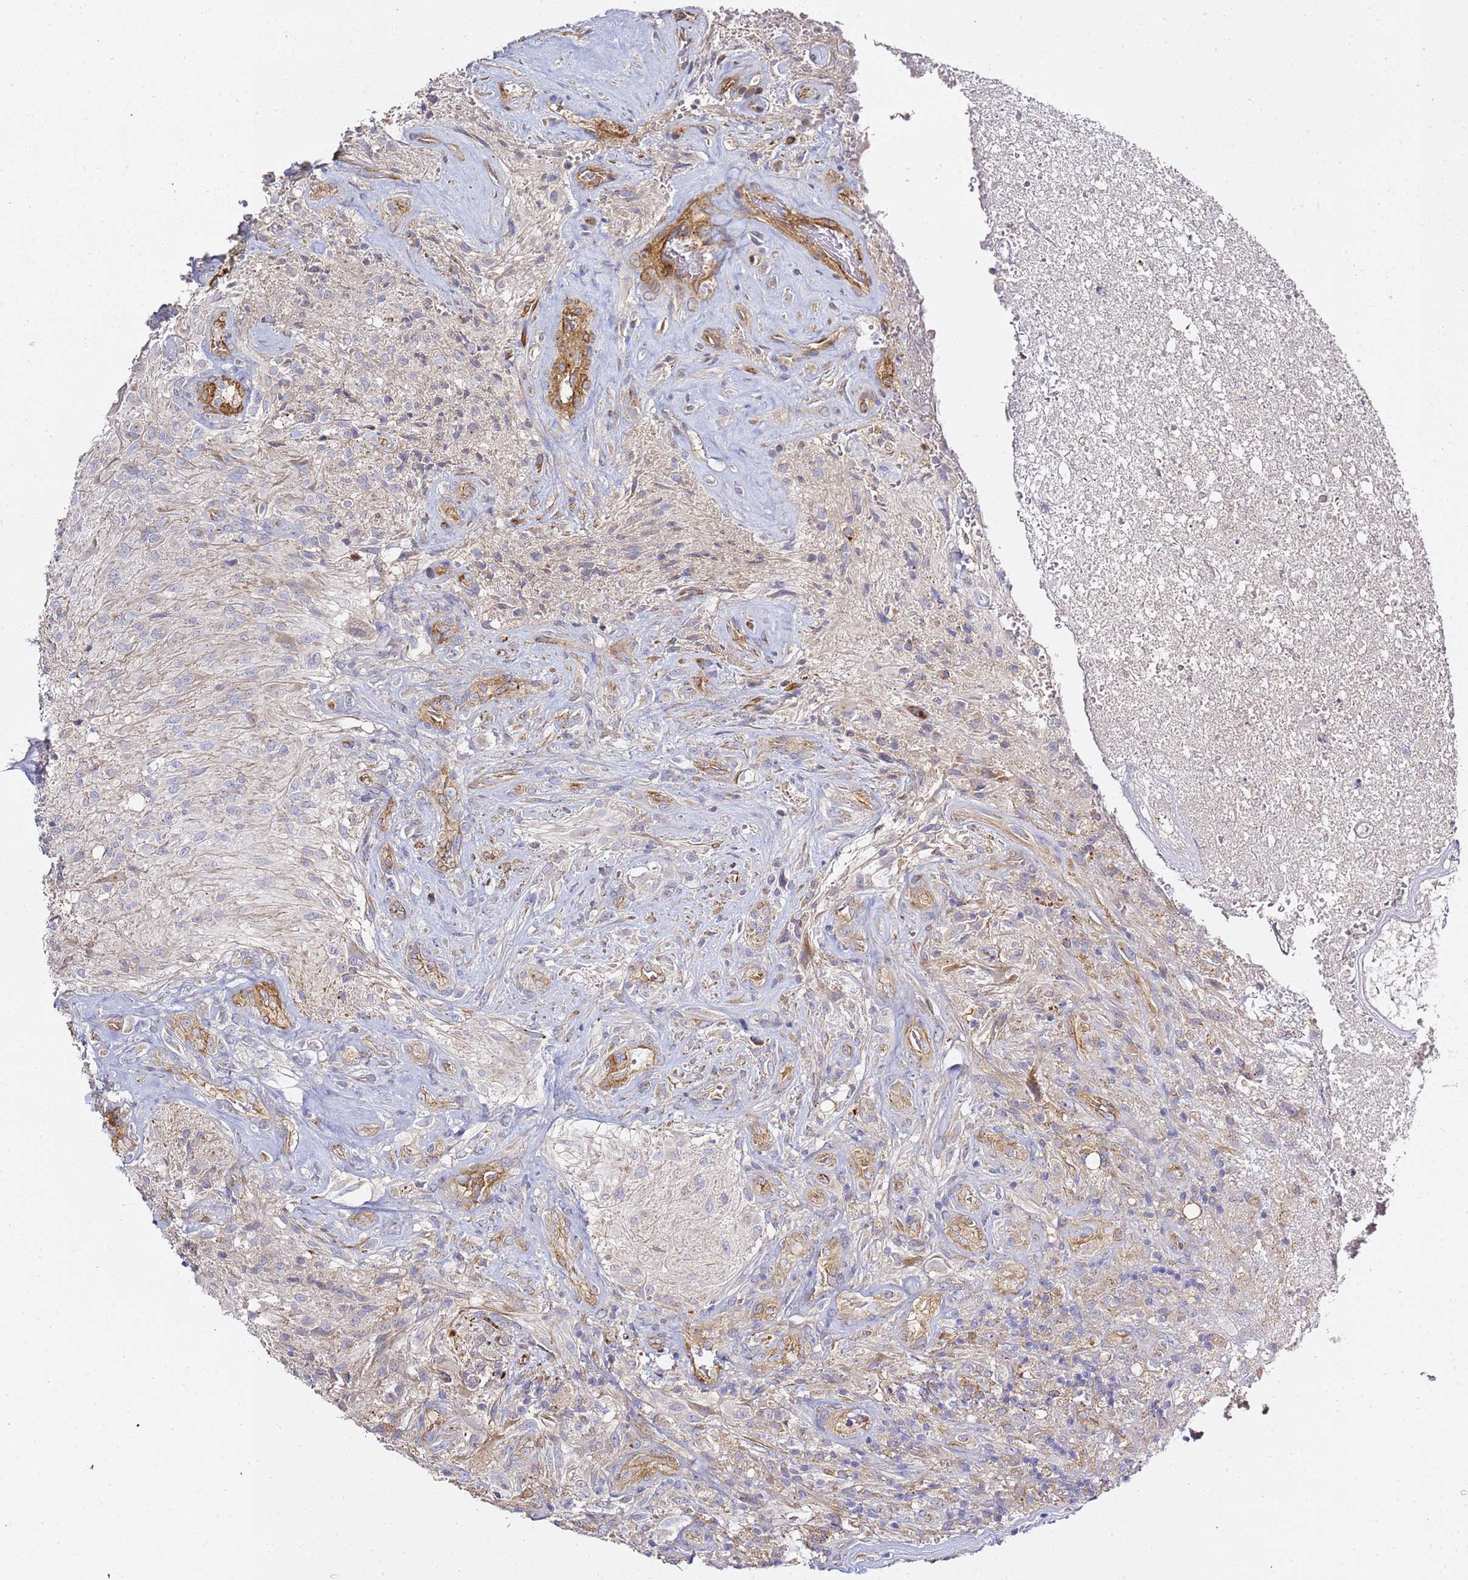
{"staining": {"intensity": "negative", "quantity": "none", "location": "none"}, "tissue": "glioma", "cell_type": "Tumor cells", "image_type": "cancer", "snomed": [{"axis": "morphology", "description": "Glioma, malignant, High grade"}, {"axis": "topography", "description": "Brain"}], "caption": "This is an immunohistochemistry (IHC) image of human malignant high-grade glioma. There is no staining in tumor cells.", "gene": "EPS8L1", "patient": {"sex": "male", "age": 56}}